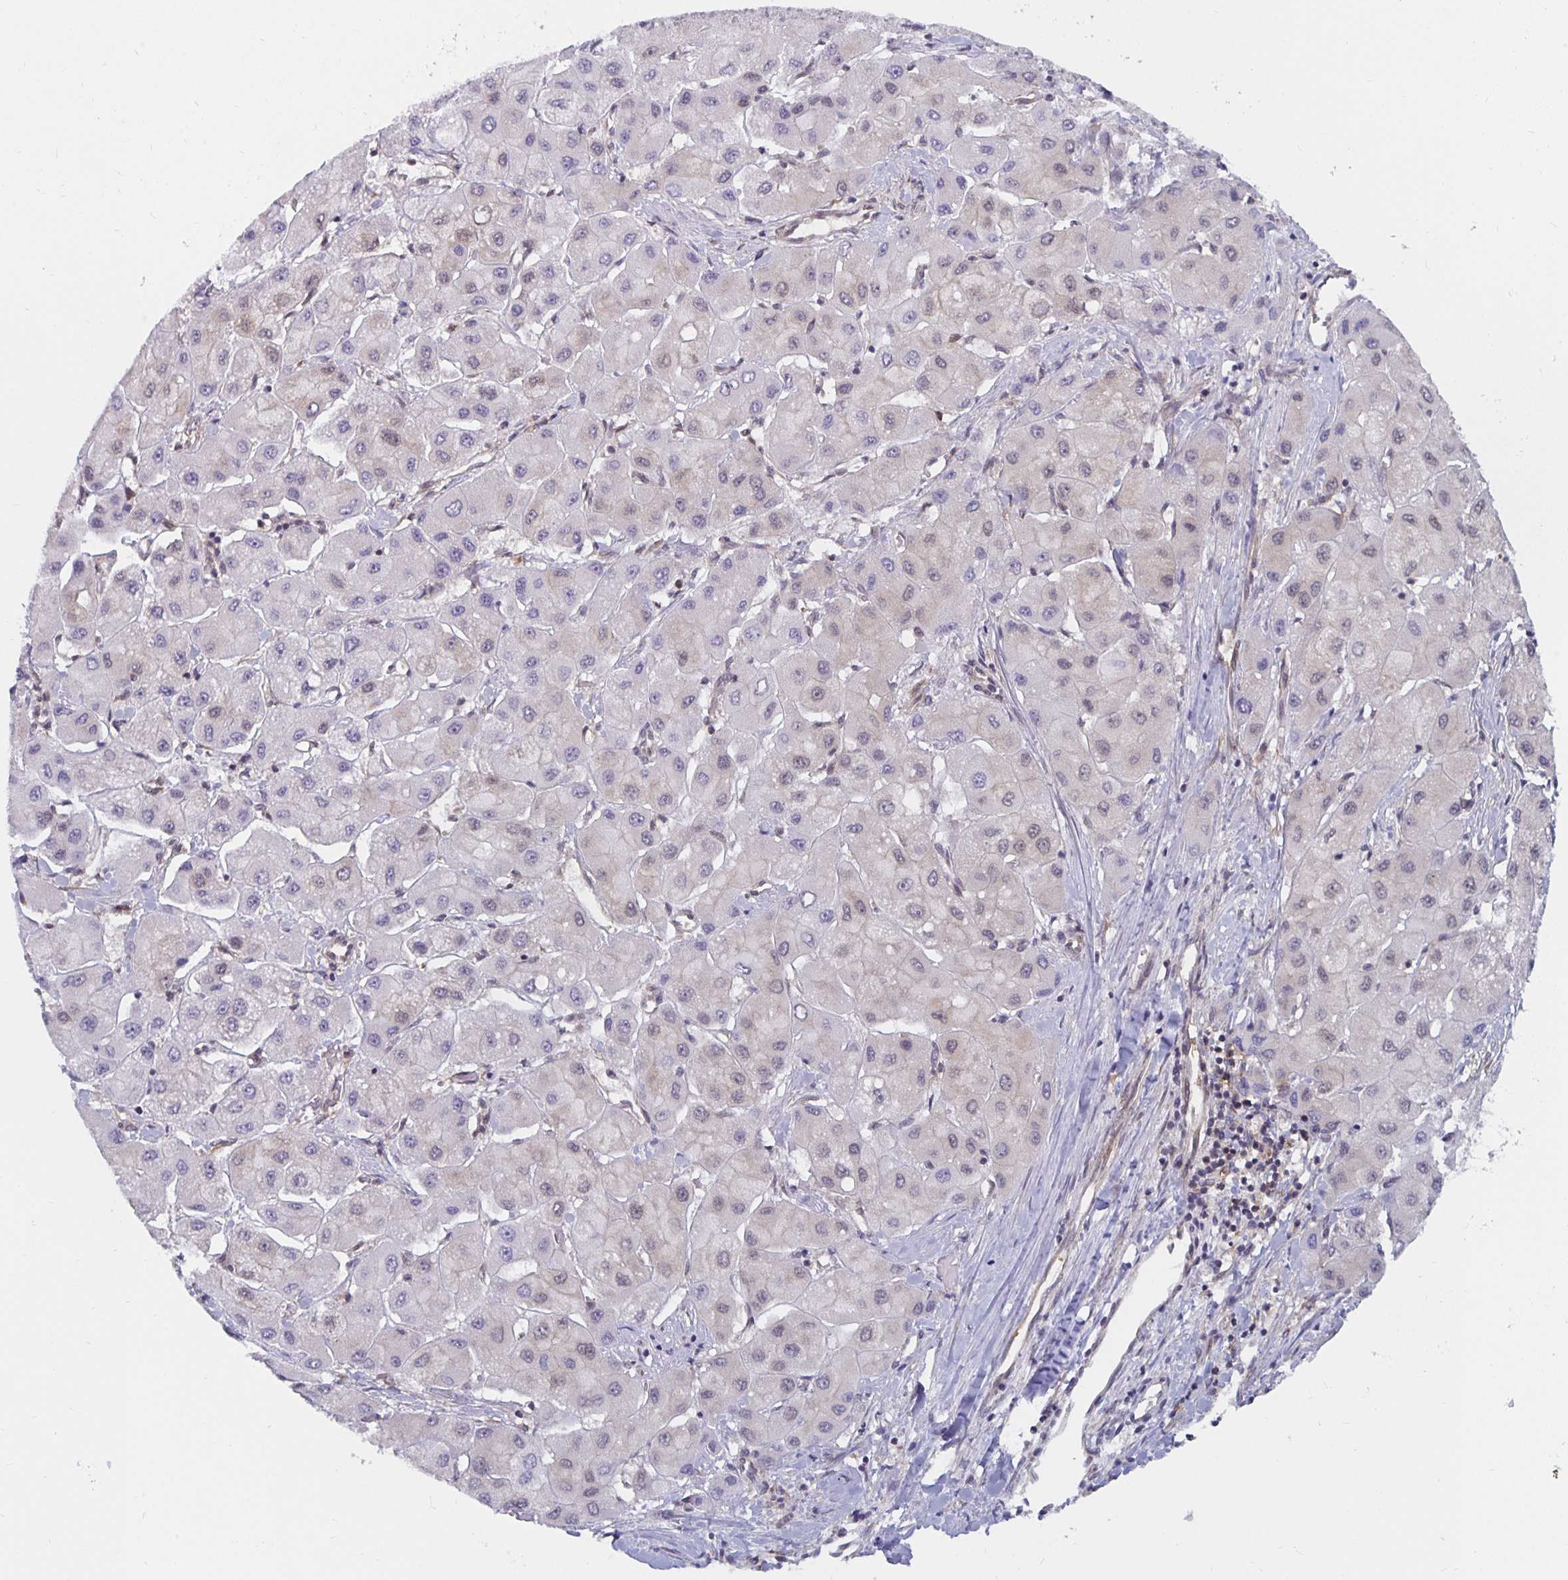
{"staining": {"intensity": "negative", "quantity": "none", "location": "none"}, "tissue": "liver cancer", "cell_type": "Tumor cells", "image_type": "cancer", "snomed": [{"axis": "morphology", "description": "Carcinoma, Hepatocellular, NOS"}, {"axis": "topography", "description": "Liver"}], "caption": "Tumor cells show no significant protein staining in liver hepatocellular carcinoma. Brightfield microscopy of IHC stained with DAB (brown) and hematoxylin (blue), captured at high magnification.", "gene": "PDAP1", "patient": {"sex": "male", "age": 40}}